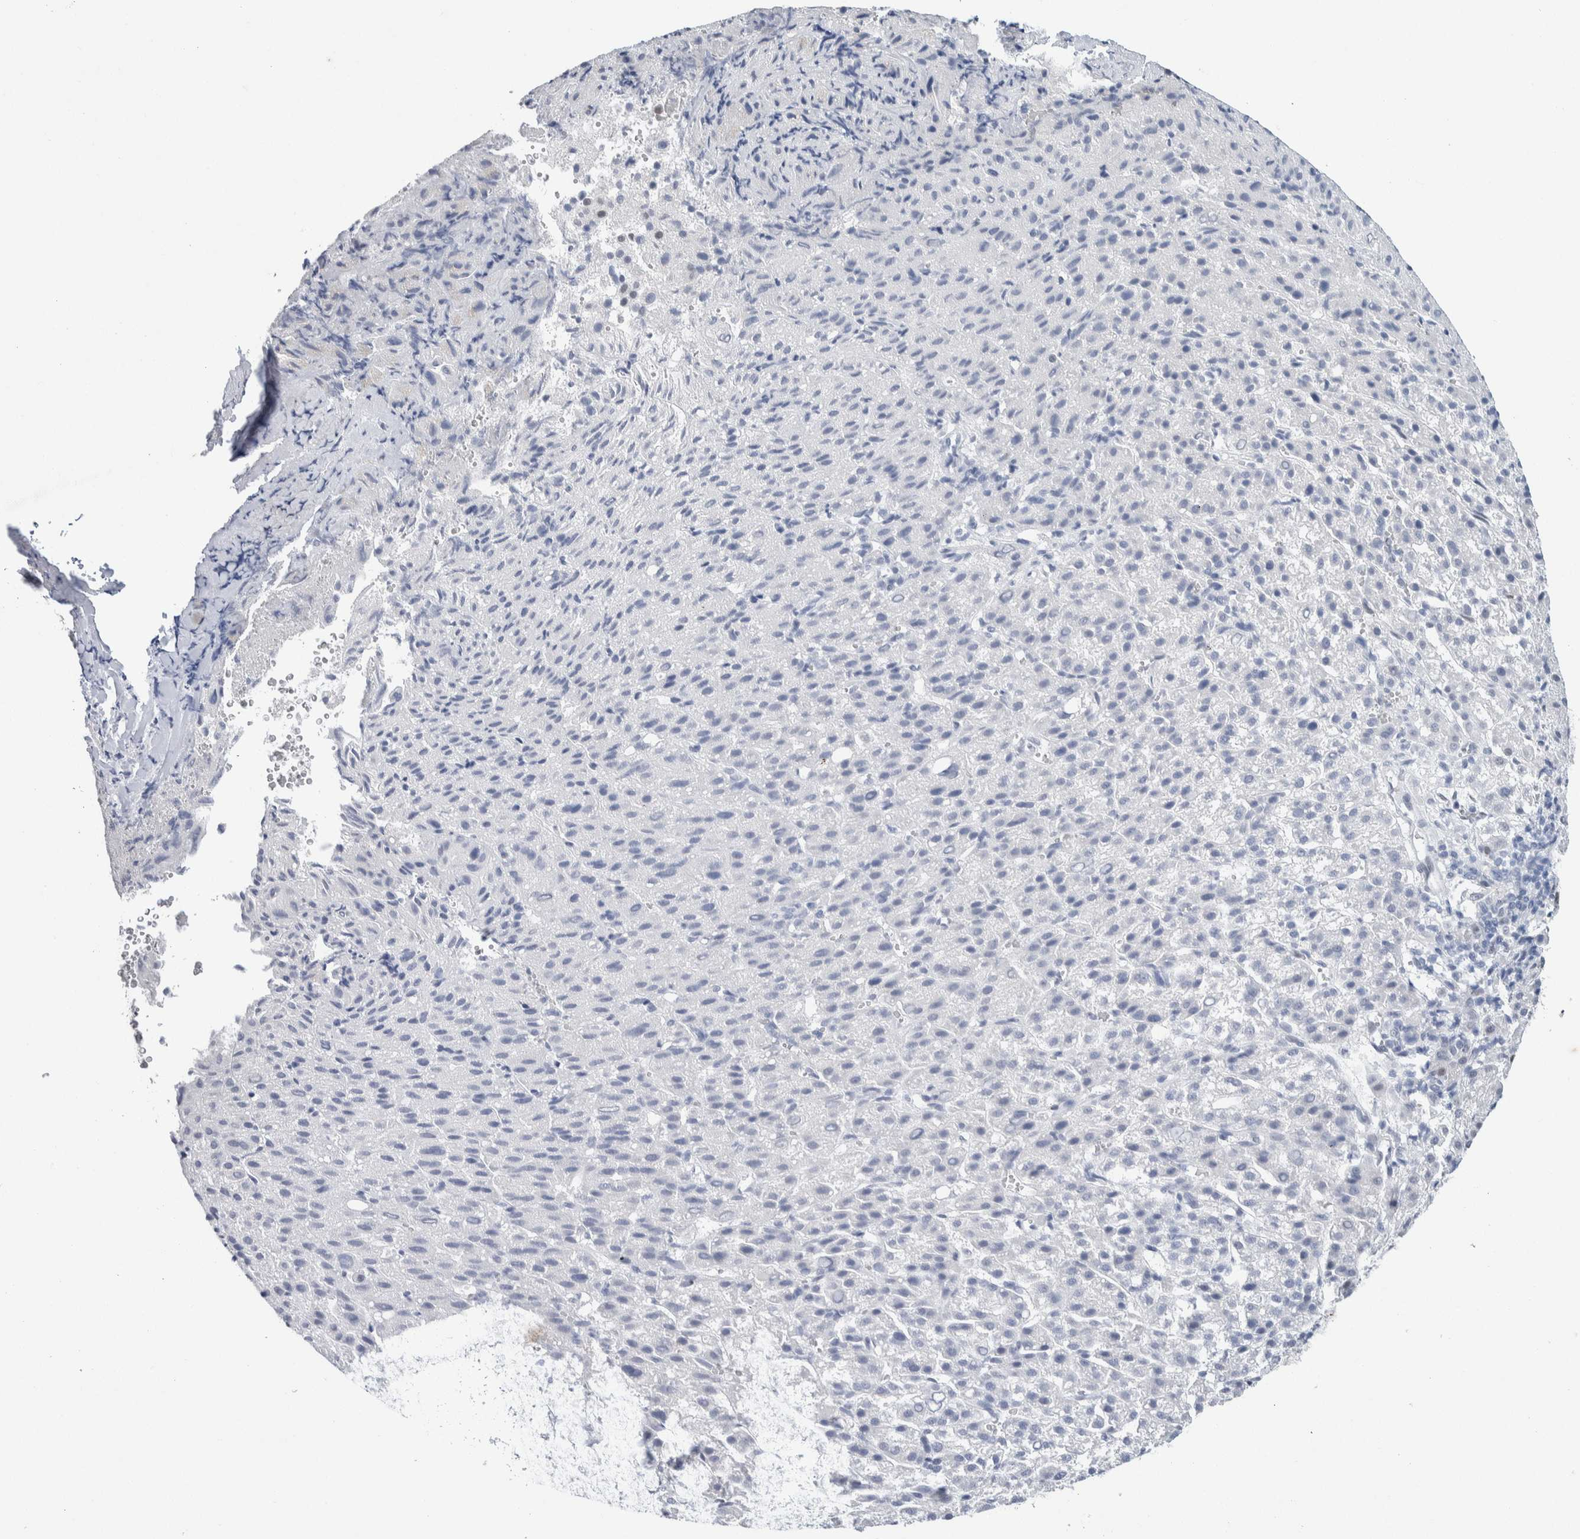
{"staining": {"intensity": "negative", "quantity": "none", "location": "none"}, "tissue": "liver cancer", "cell_type": "Tumor cells", "image_type": "cancer", "snomed": [{"axis": "morphology", "description": "Carcinoma, Hepatocellular, NOS"}, {"axis": "topography", "description": "Liver"}], "caption": "High magnification brightfield microscopy of liver hepatocellular carcinoma stained with DAB (brown) and counterstained with hematoxylin (blue): tumor cells show no significant positivity. The staining is performed using DAB (3,3'-diaminobenzidine) brown chromogen with nuclei counter-stained in using hematoxylin.", "gene": "PRMT1", "patient": {"sex": "female", "age": 58}}